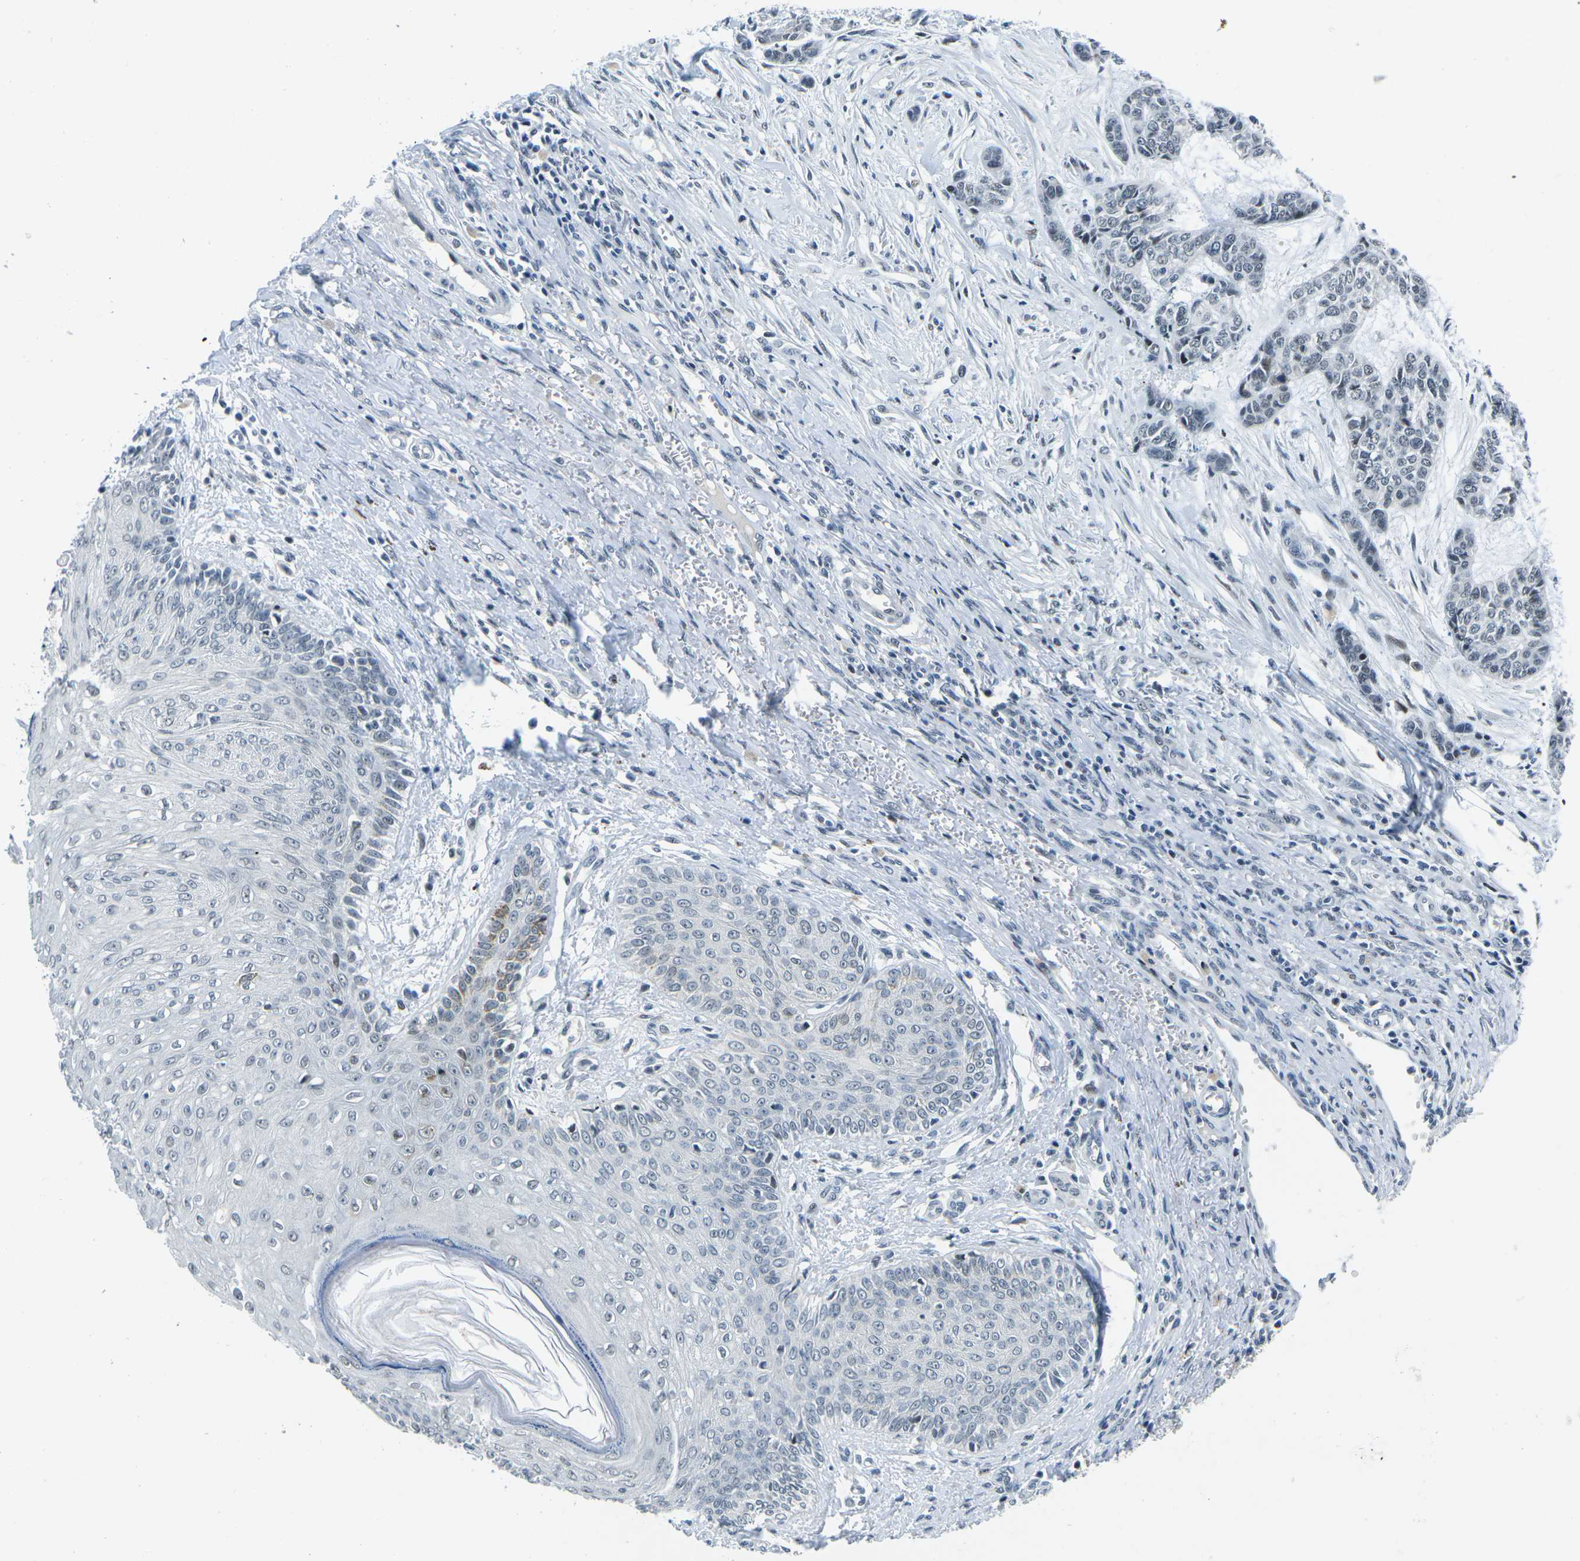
{"staining": {"intensity": "weak", "quantity": "<25%", "location": "nuclear"}, "tissue": "skin cancer", "cell_type": "Tumor cells", "image_type": "cancer", "snomed": [{"axis": "morphology", "description": "Basal cell carcinoma"}, {"axis": "topography", "description": "Skin"}], "caption": "There is no significant staining in tumor cells of skin basal cell carcinoma.", "gene": "PRPF8", "patient": {"sex": "female", "age": 64}}